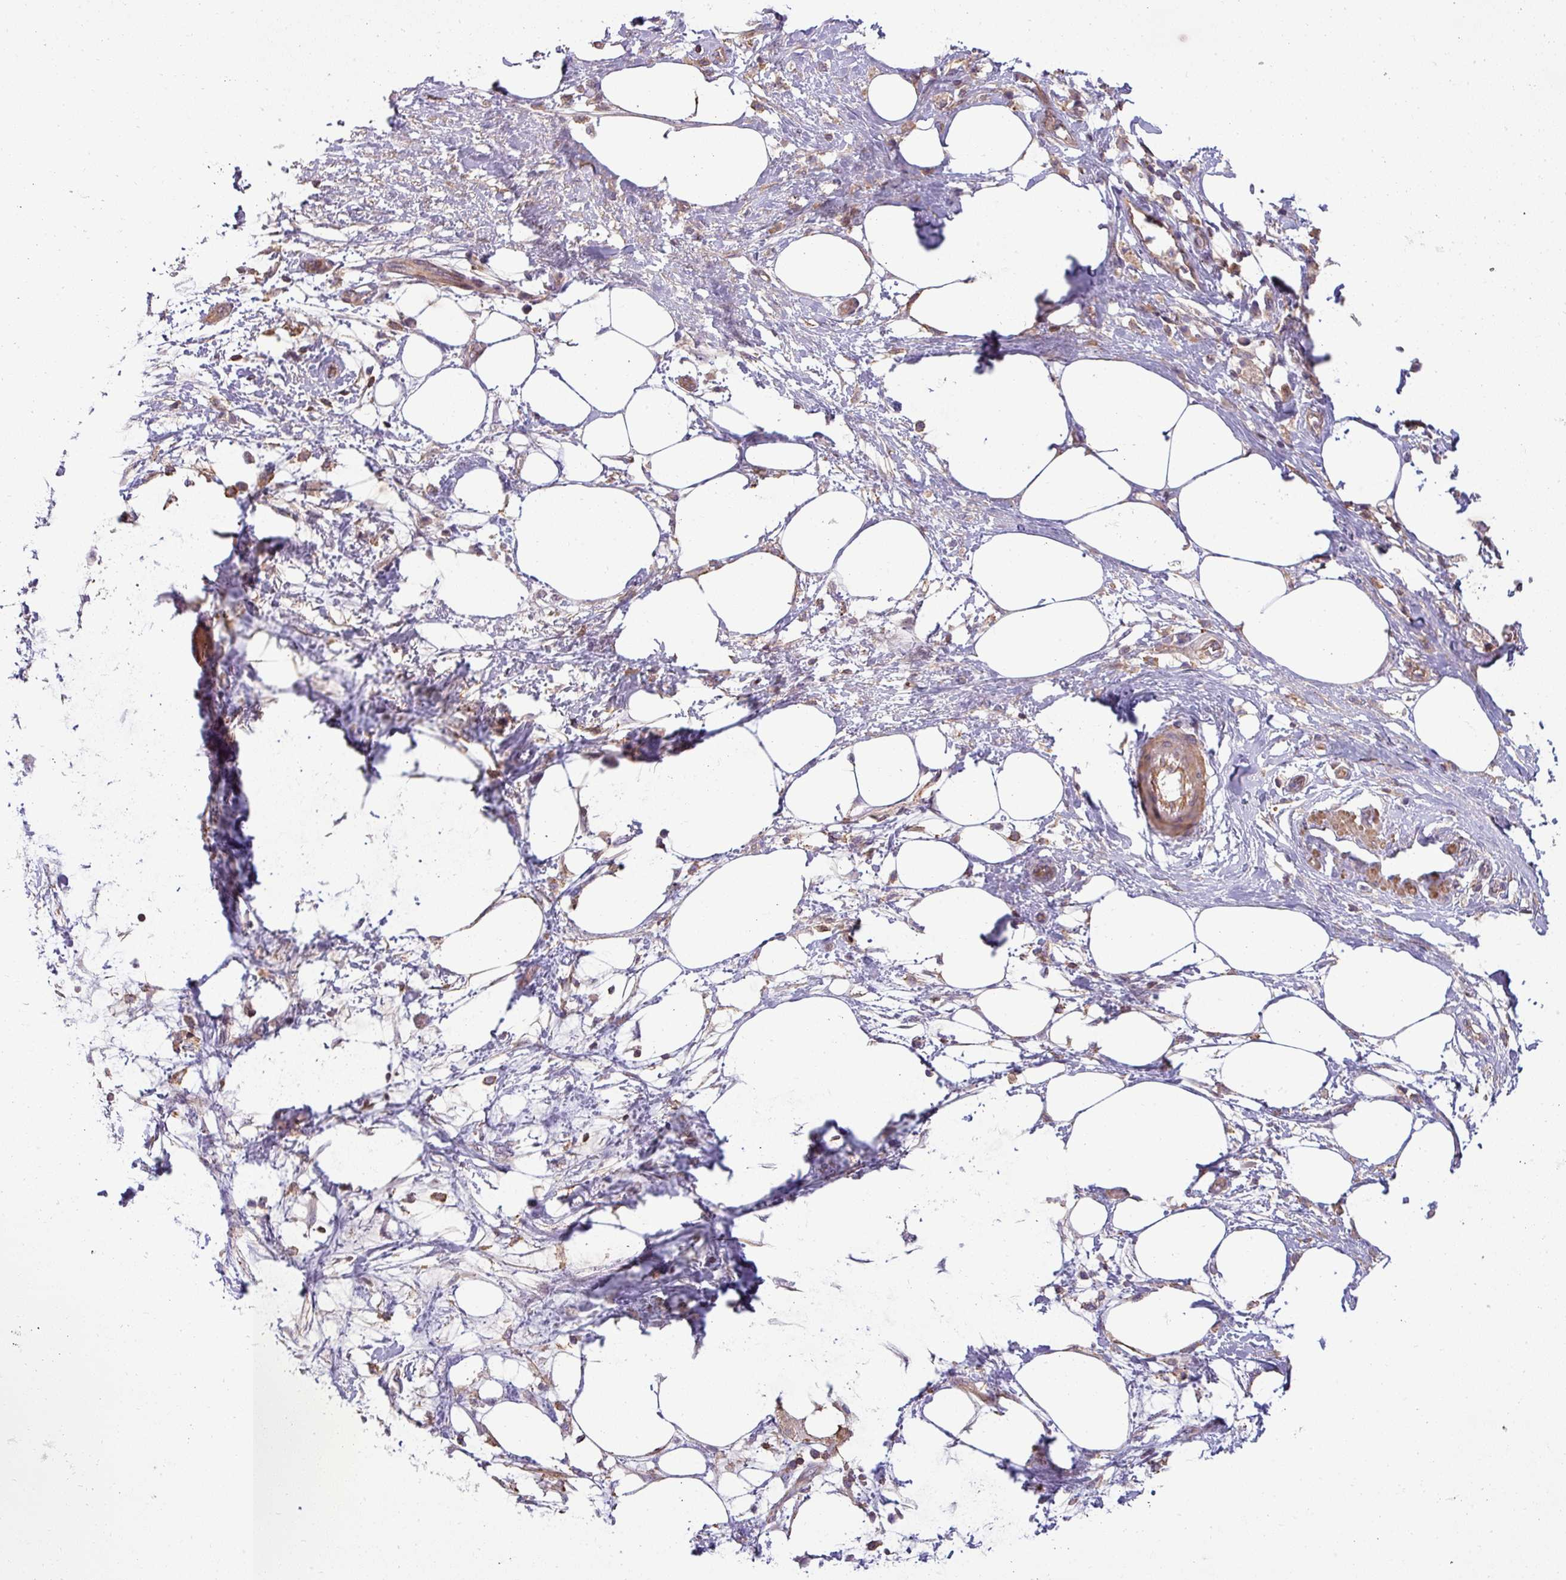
{"staining": {"intensity": "weak", "quantity": ">75%", "location": "cytoplasmic/membranous"}, "tissue": "pancreatic cancer", "cell_type": "Tumor cells", "image_type": "cancer", "snomed": [{"axis": "morphology", "description": "Adenocarcinoma, NOS"}, {"axis": "topography", "description": "Pancreas"}], "caption": "A brown stain shows weak cytoplasmic/membranous staining of a protein in pancreatic adenocarcinoma tumor cells. (DAB (3,3'-diaminobenzidine) IHC, brown staining for protein, blue staining for nuclei).", "gene": "ZNF835", "patient": {"sex": "male", "age": 68}}